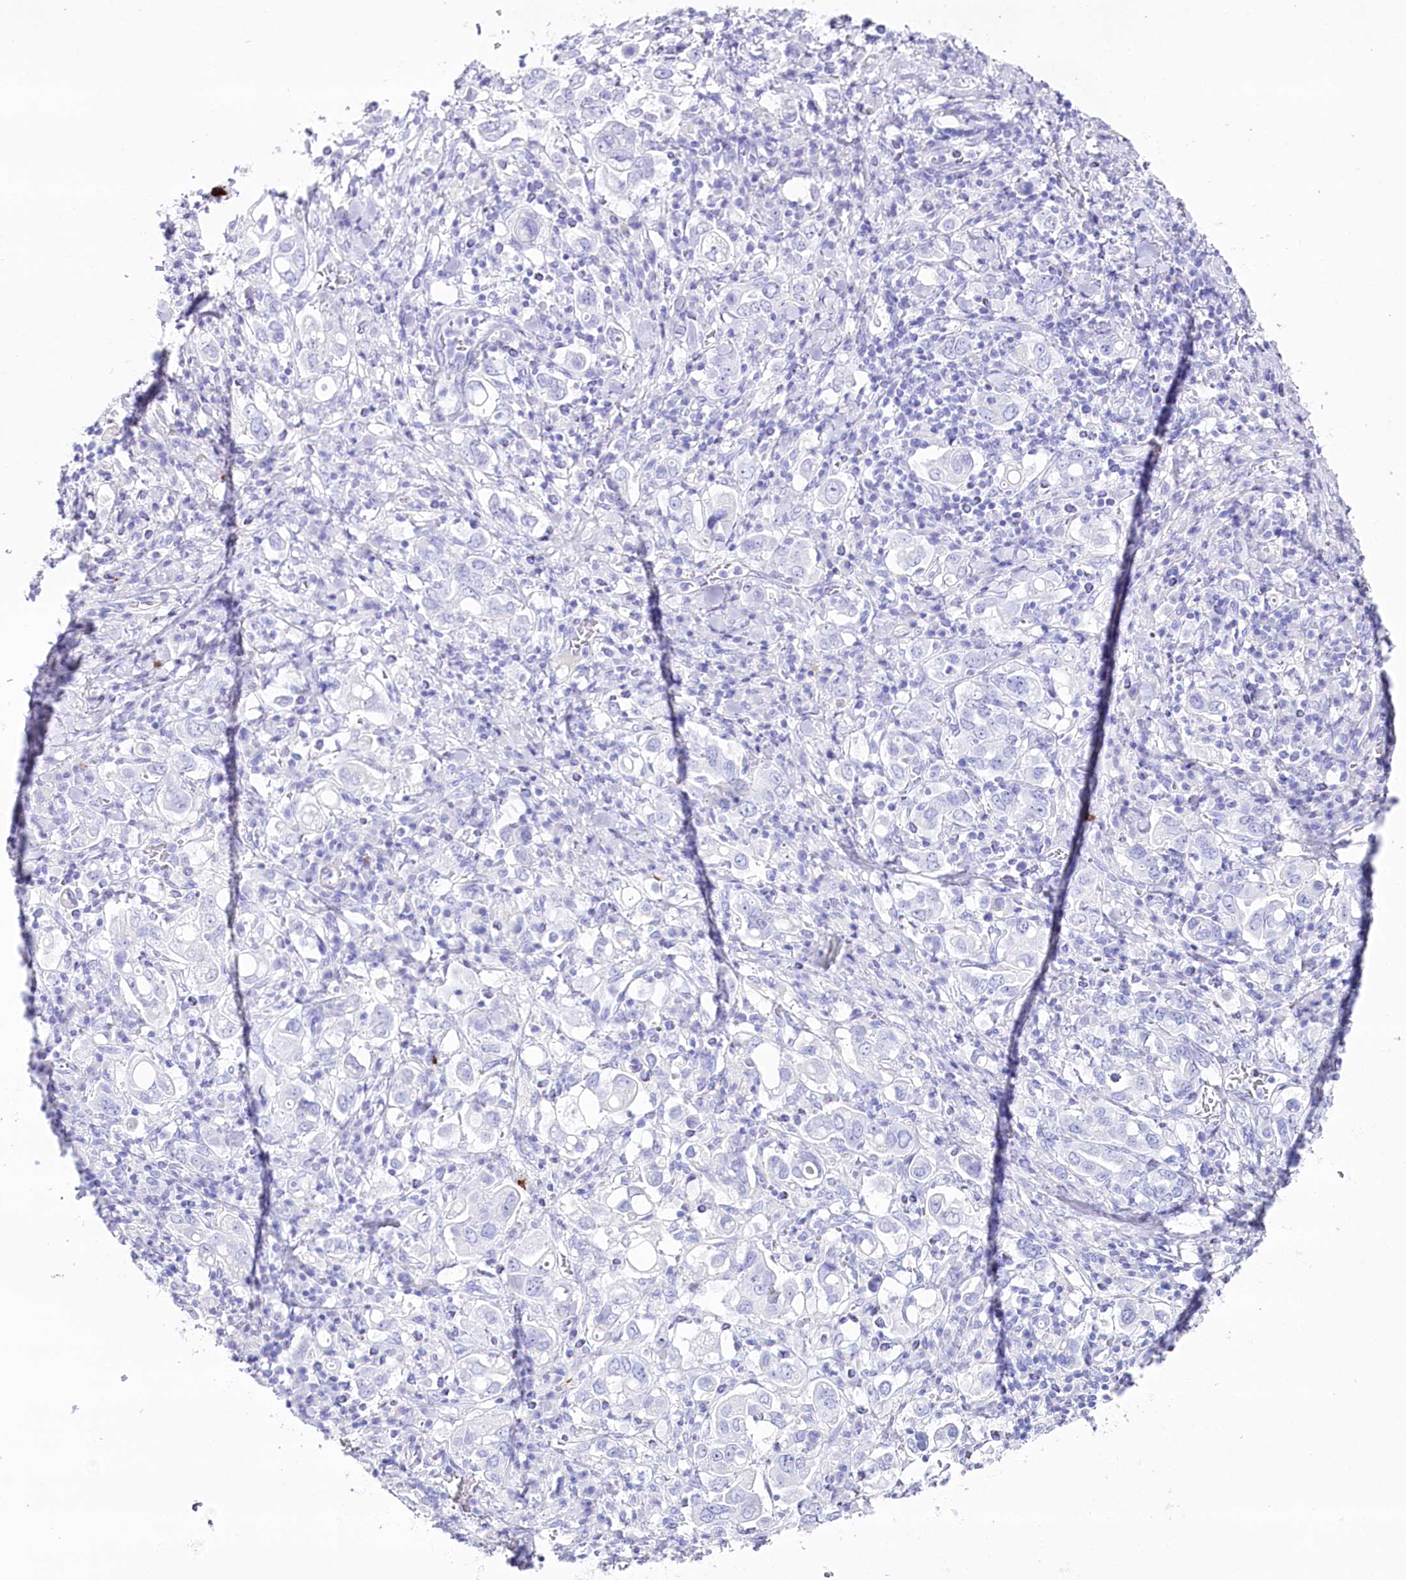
{"staining": {"intensity": "negative", "quantity": "none", "location": "none"}, "tissue": "stomach cancer", "cell_type": "Tumor cells", "image_type": "cancer", "snomed": [{"axis": "morphology", "description": "Adenocarcinoma, NOS"}, {"axis": "topography", "description": "Stomach, upper"}], "caption": "Adenocarcinoma (stomach) stained for a protein using IHC shows no expression tumor cells.", "gene": "CSN3", "patient": {"sex": "male", "age": 62}}